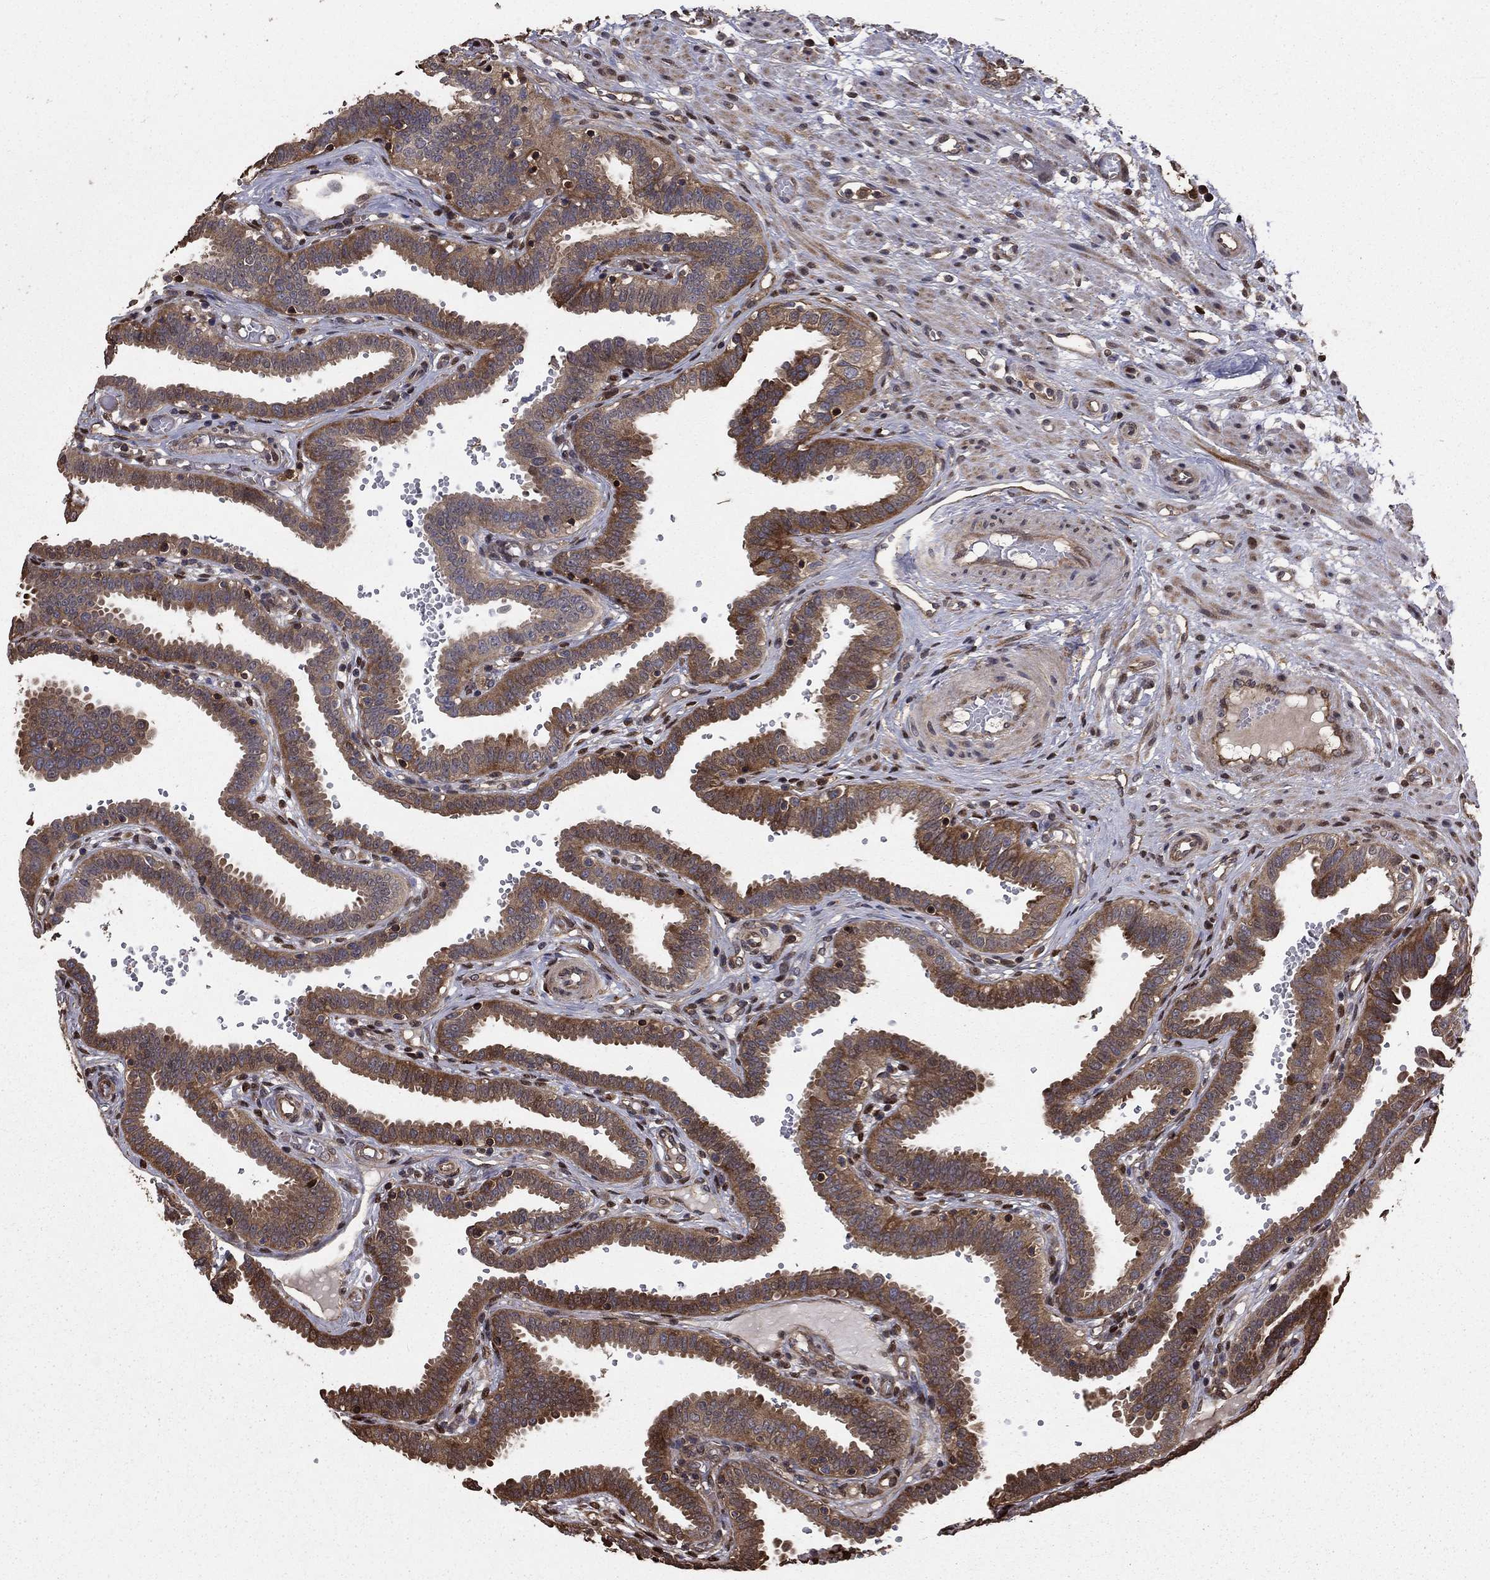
{"staining": {"intensity": "moderate", "quantity": ">75%", "location": "cytoplasmic/membranous"}, "tissue": "fallopian tube", "cell_type": "Glandular cells", "image_type": "normal", "snomed": [{"axis": "morphology", "description": "Normal tissue, NOS"}, {"axis": "topography", "description": "Fallopian tube"}], "caption": "Glandular cells demonstrate moderate cytoplasmic/membranous staining in about >75% of cells in unremarkable fallopian tube.", "gene": "GYG1", "patient": {"sex": "female", "age": 37}}